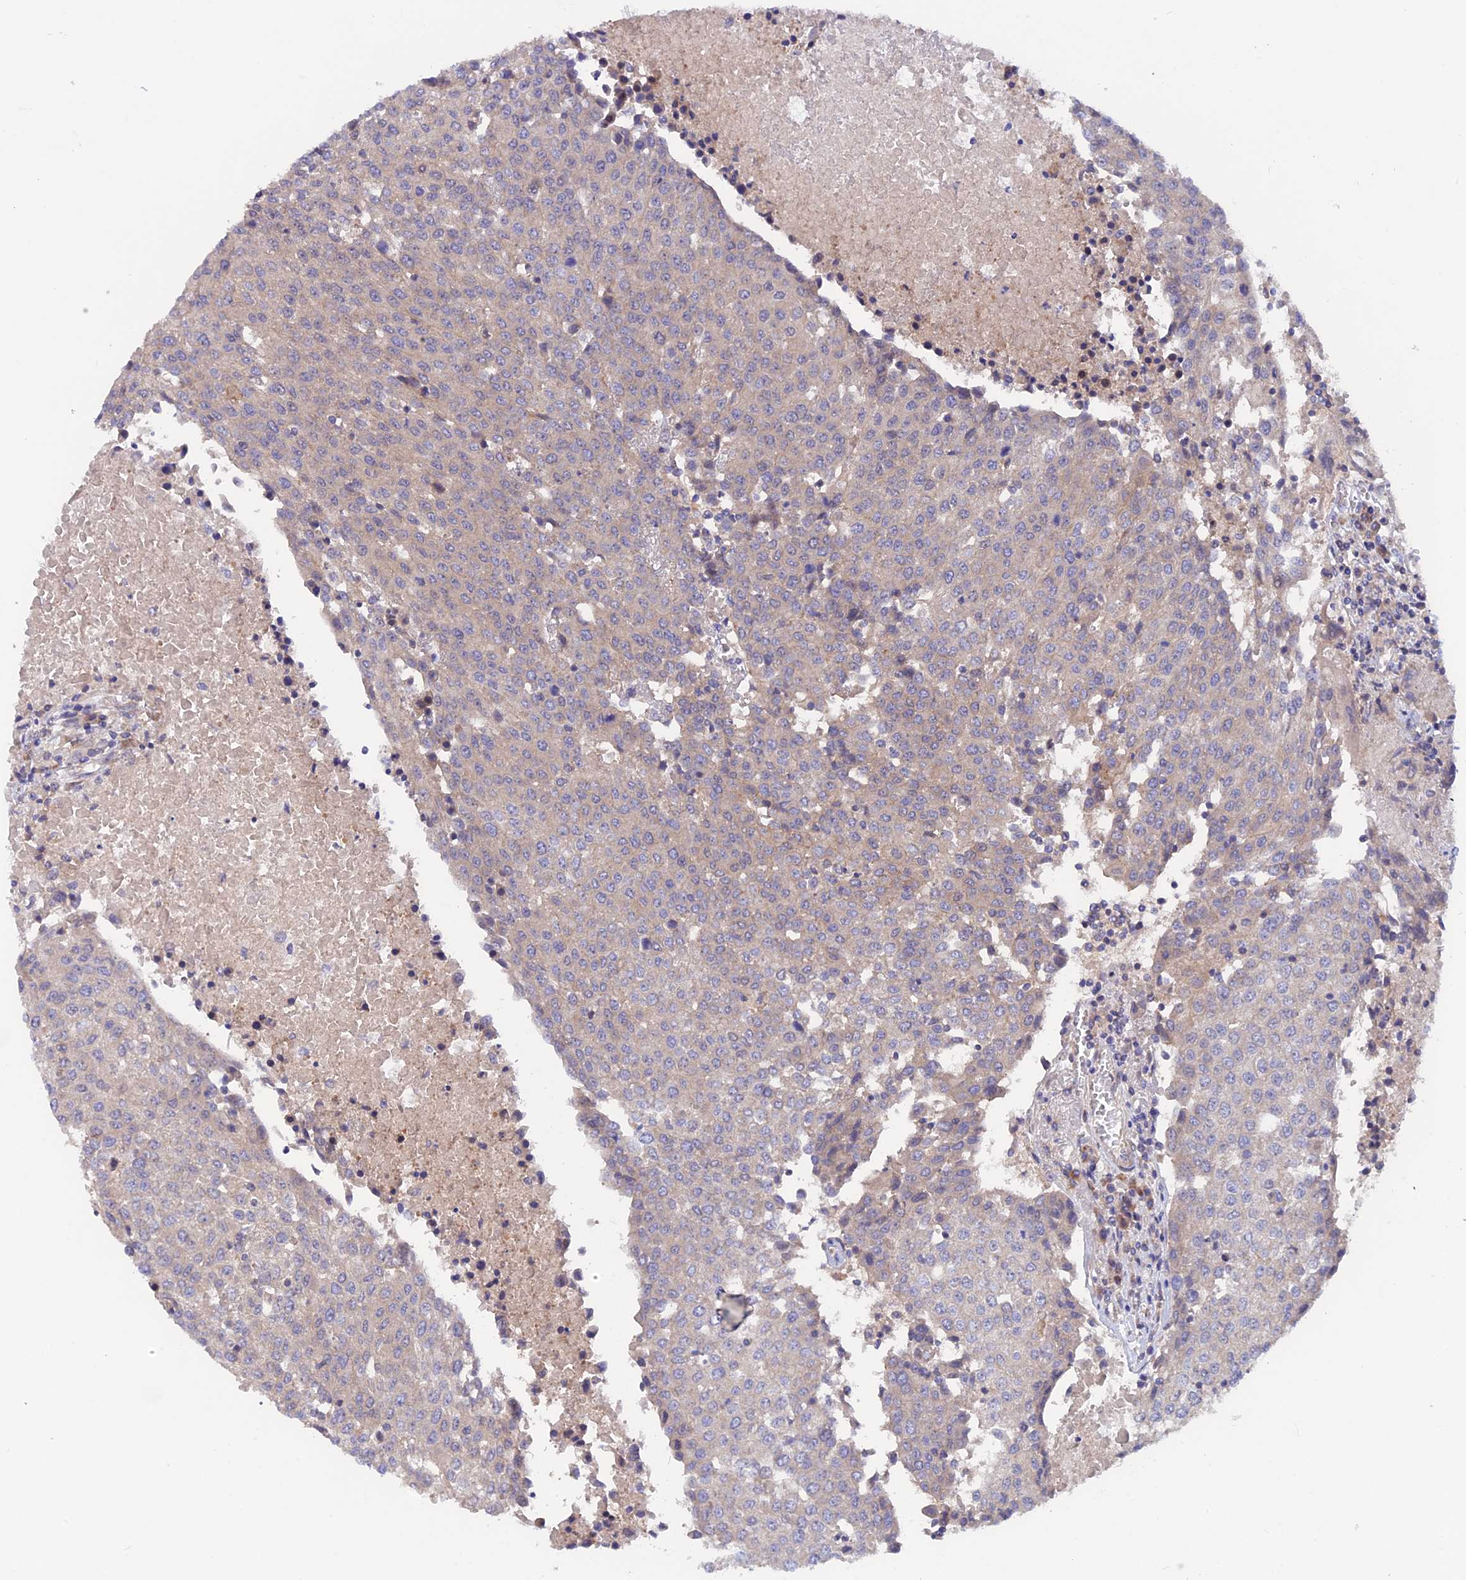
{"staining": {"intensity": "negative", "quantity": "none", "location": "none"}, "tissue": "urothelial cancer", "cell_type": "Tumor cells", "image_type": "cancer", "snomed": [{"axis": "morphology", "description": "Urothelial carcinoma, High grade"}, {"axis": "topography", "description": "Urinary bladder"}], "caption": "An immunohistochemistry histopathology image of urothelial cancer is shown. There is no staining in tumor cells of urothelial cancer.", "gene": "HYCC1", "patient": {"sex": "female", "age": 85}}